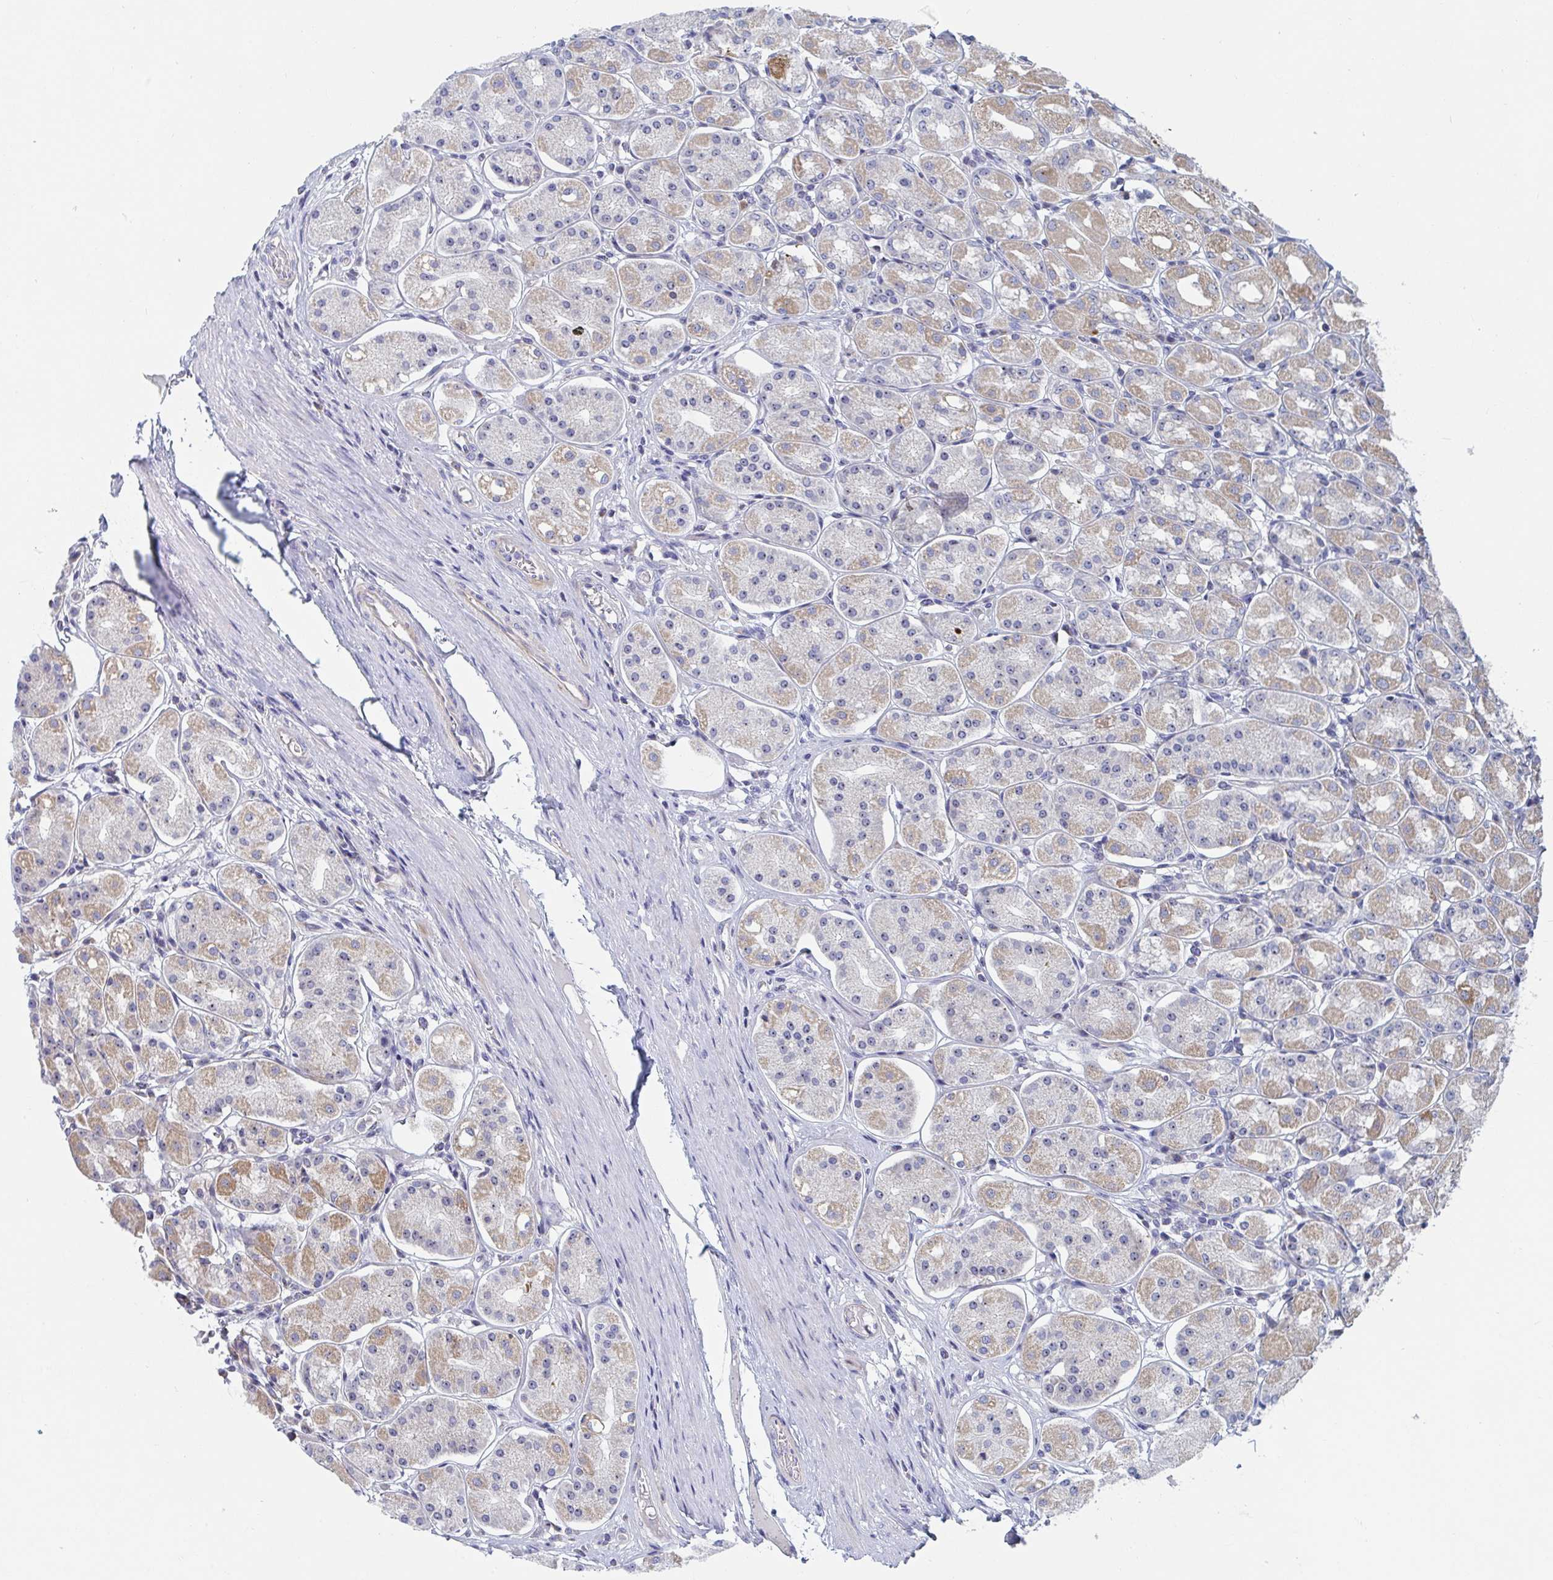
{"staining": {"intensity": "moderate", "quantity": "25%-75%", "location": "cytoplasmic/membranous,nuclear"}, "tissue": "stomach", "cell_type": "Glandular cells", "image_type": "normal", "snomed": [{"axis": "morphology", "description": "Normal tissue, NOS"}, {"axis": "topography", "description": "Stomach"}, {"axis": "topography", "description": "Stomach, lower"}], "caption": "Immunohistochemistry (DAB (3,3'-diaminobenzidine)) staining of benign human stomach exhibits moderate cytoplasmic/membranous,nuclear protein staining in approximately 25%-75% of glandular cells.", "gene": "MRPL53", "patient": {"sex": "female", "age": 56}}